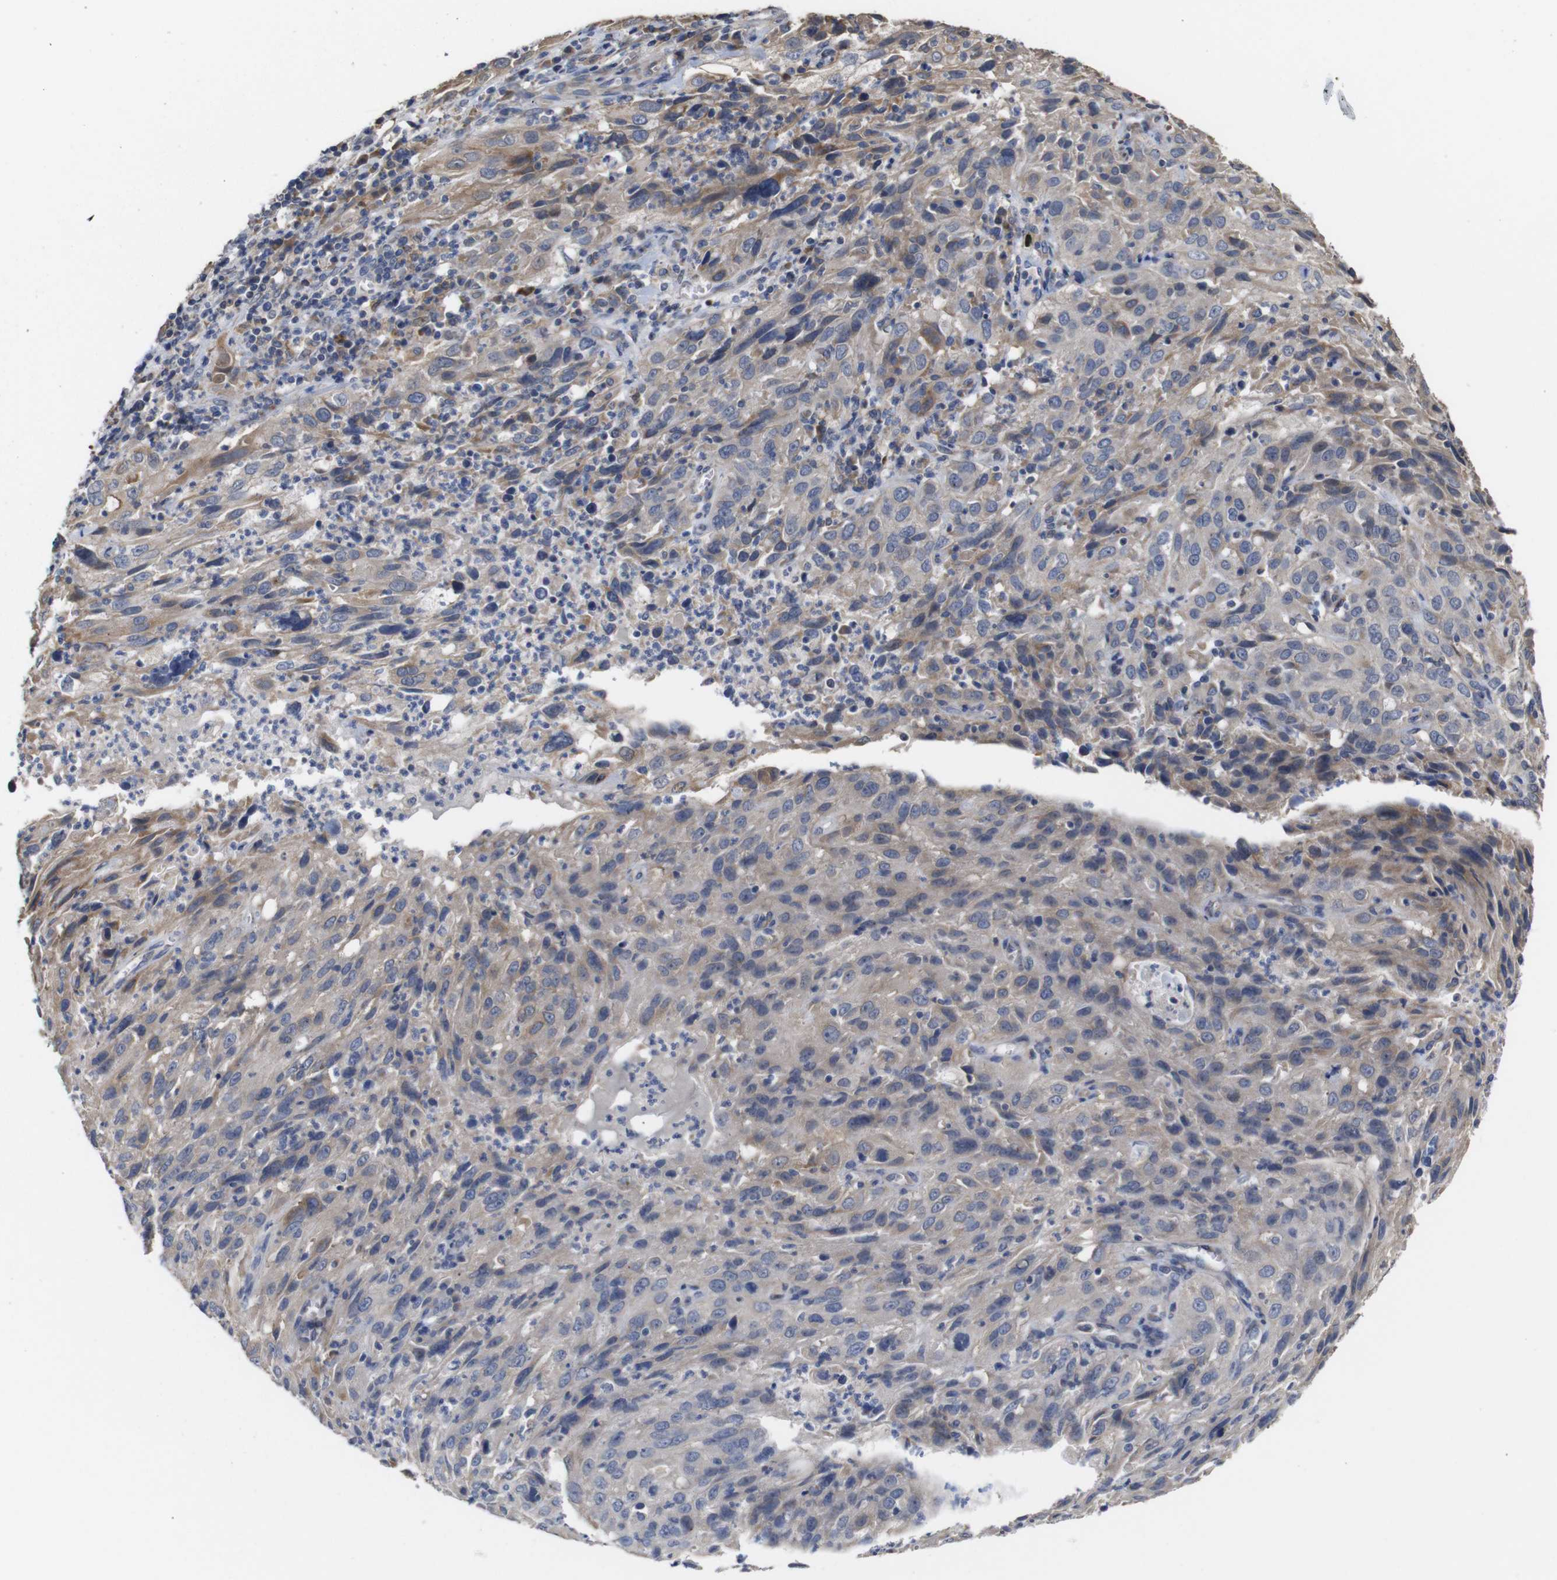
{"staining": {"intensity": "moderate", "quantity": "25%-75%", "location": "cytoplasmic/membranous"}, "tissue": "cervical cancer", "cell_type": "Tumor cells", "image_type": "cancer", "snomed": [{"axis": "morphology", "description": "Squamous cell carcinoma, NOS"}, {"axis": "topography", "description": "Cervix"}], "caption": "Cervical cancer (squamous cell carcinoma) was stained to show a protein in brown. There is medium levels of moderate cytoplasmic/membranous staining in approximately 25%-75% of tumor cells.", "gene": "TCEAL9", "patient": {"sex": "female", "age": 32}}